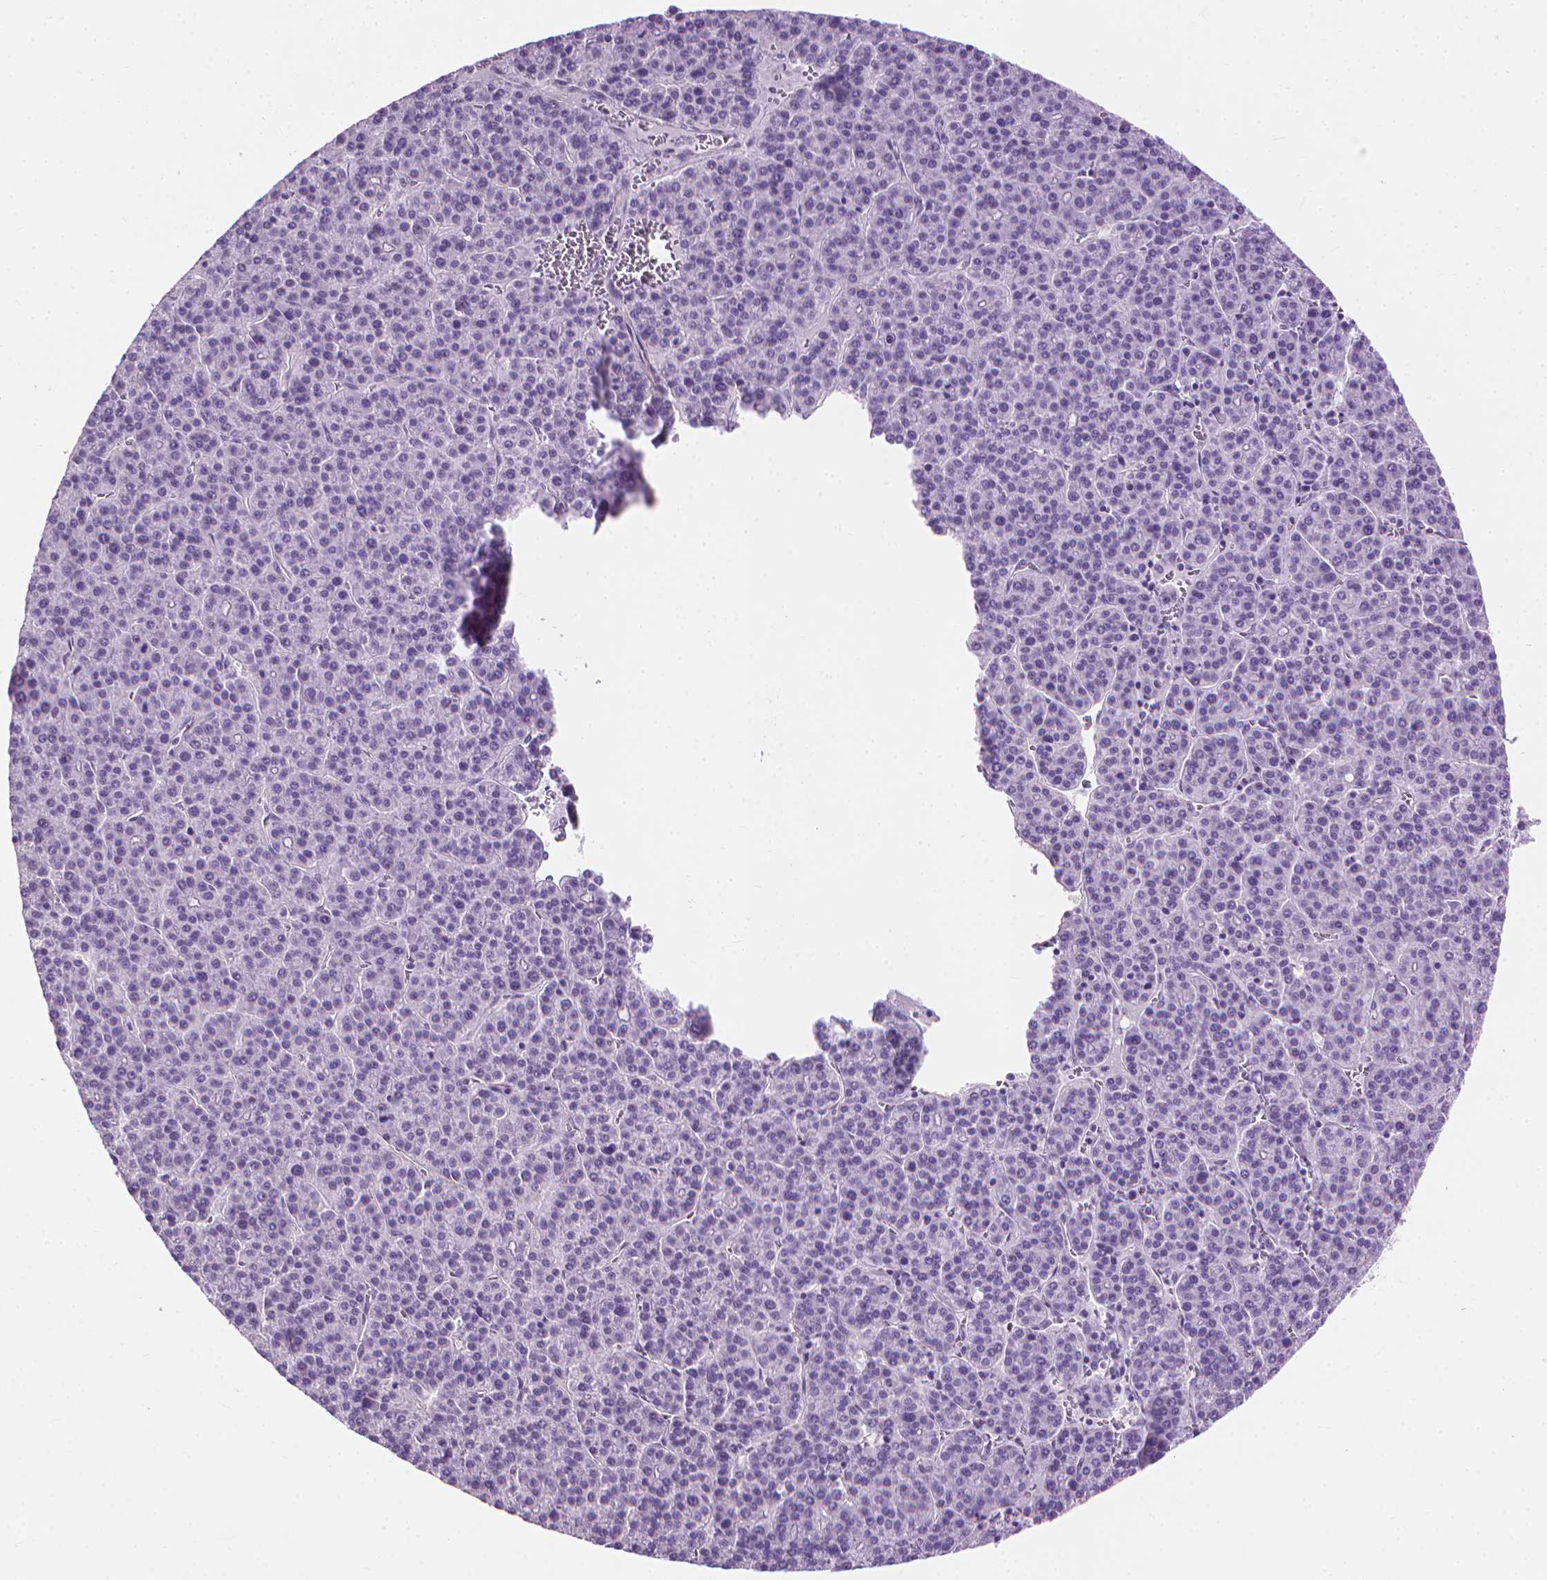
{"staining": {"intensity": "negative", "quantity": "none", "location": "none"}, "tissue": "liver cancer", "cell_type": "Tumor cells", "image_type": "cancer", "snomed": [{"axis": "morphology", "description": "Carcinoma, Hepatocellular, NOS"}, {"axis": "topography", "description": "Liver"}], "caption": "Immunohistochemical staining of liver hepatocellular carcinoma displays no significant expression in tumor cells.", "gene": "KRT73", "patient": {"sex": "female", "age": 58}}